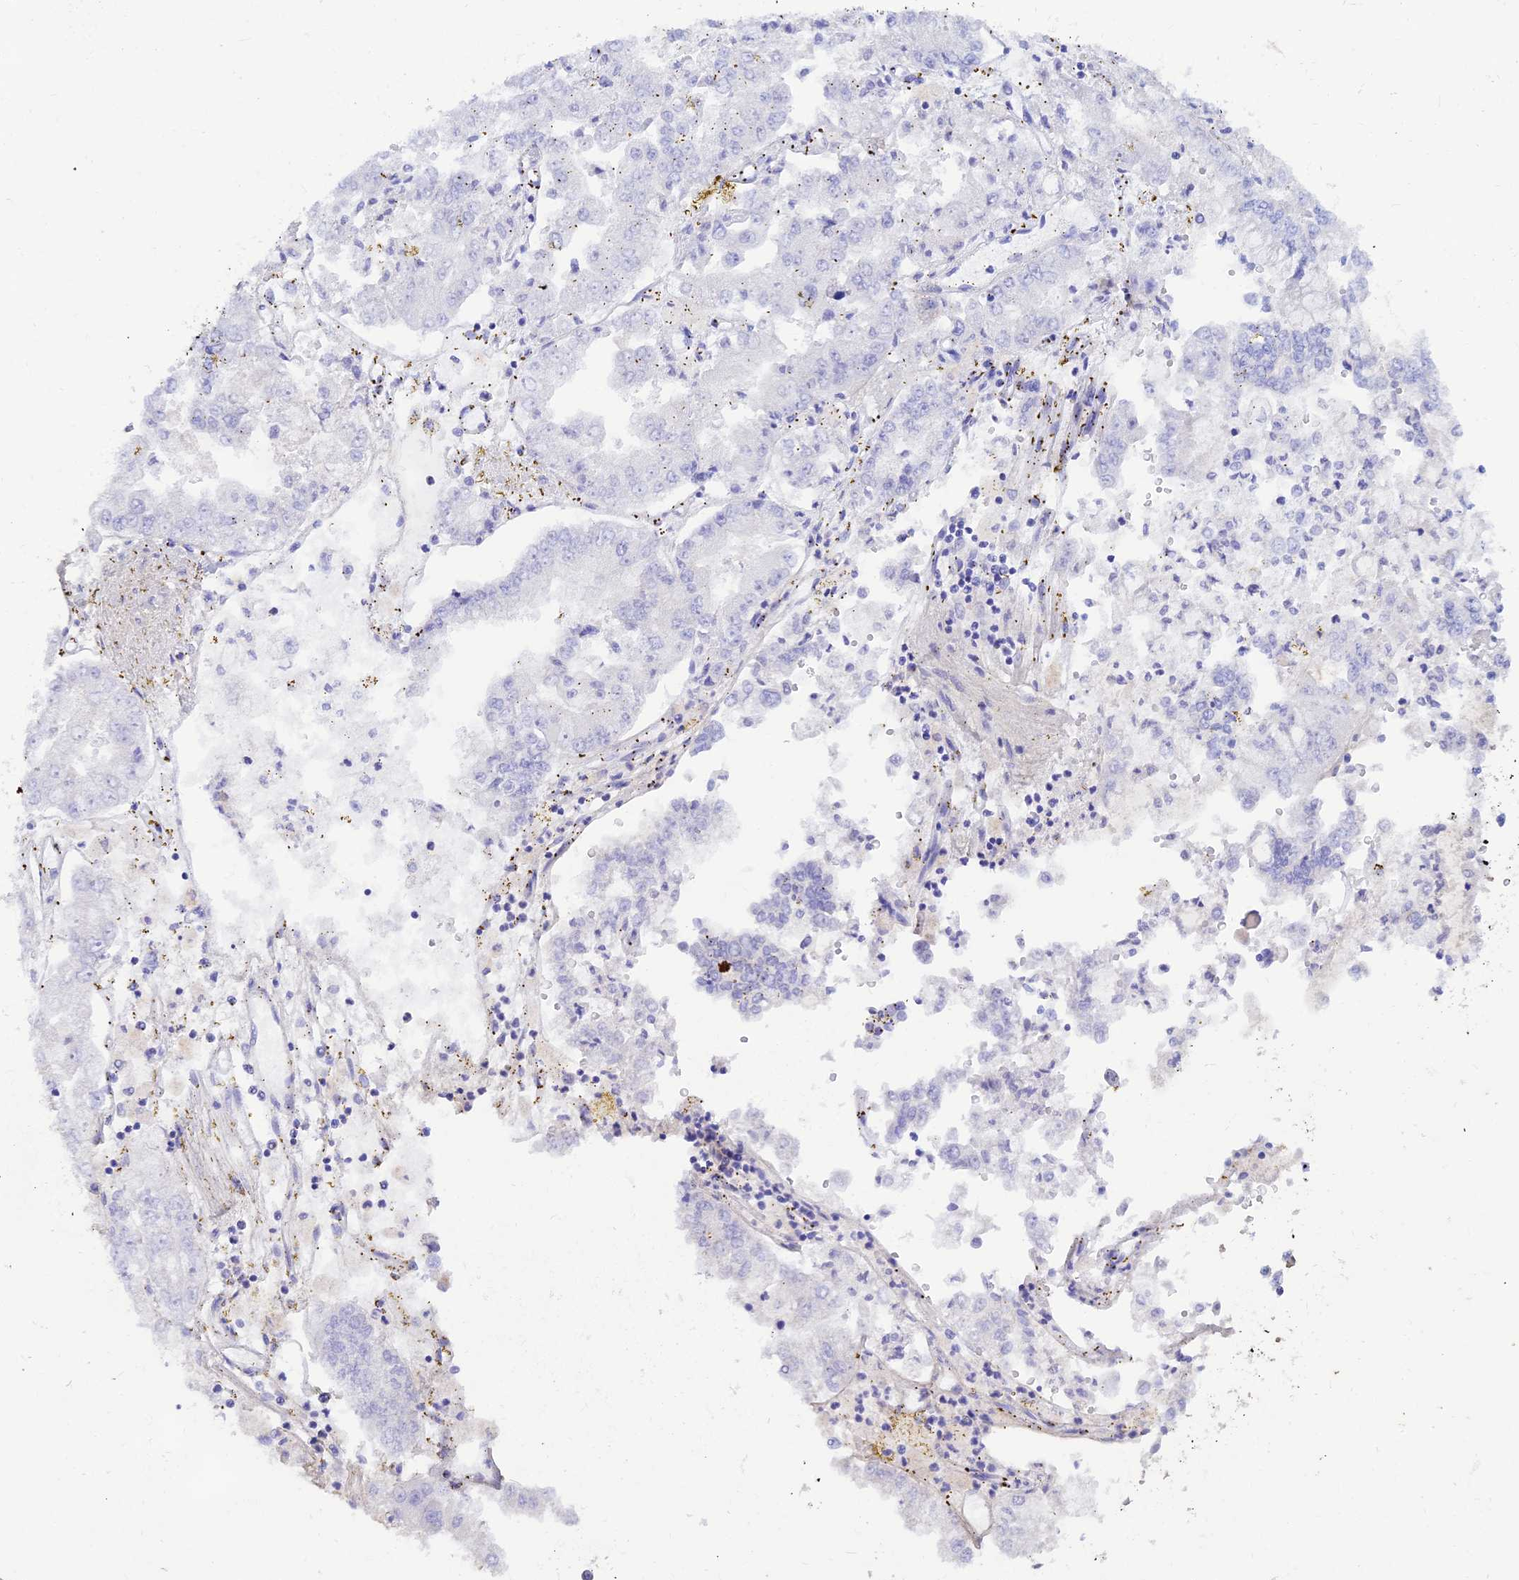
{"staining": {"intensity": "negative", "quantity": "none", "location": "none"}, "tissue": "stomach cancer", "cell_type": "Tumor cells", "image_type": "cancer", "snomed": [{"axis": "morphology", "description": "Adenocarcinoma, NOS"}, {"axis": "topography", "description": "Stomach"}], "caption": "This is an IHC image of human adenocarcinoma (stomach). There is no staining in tumor cells.", "gene": "PRNP", "patient": {"sex": "male", "age": 76}}